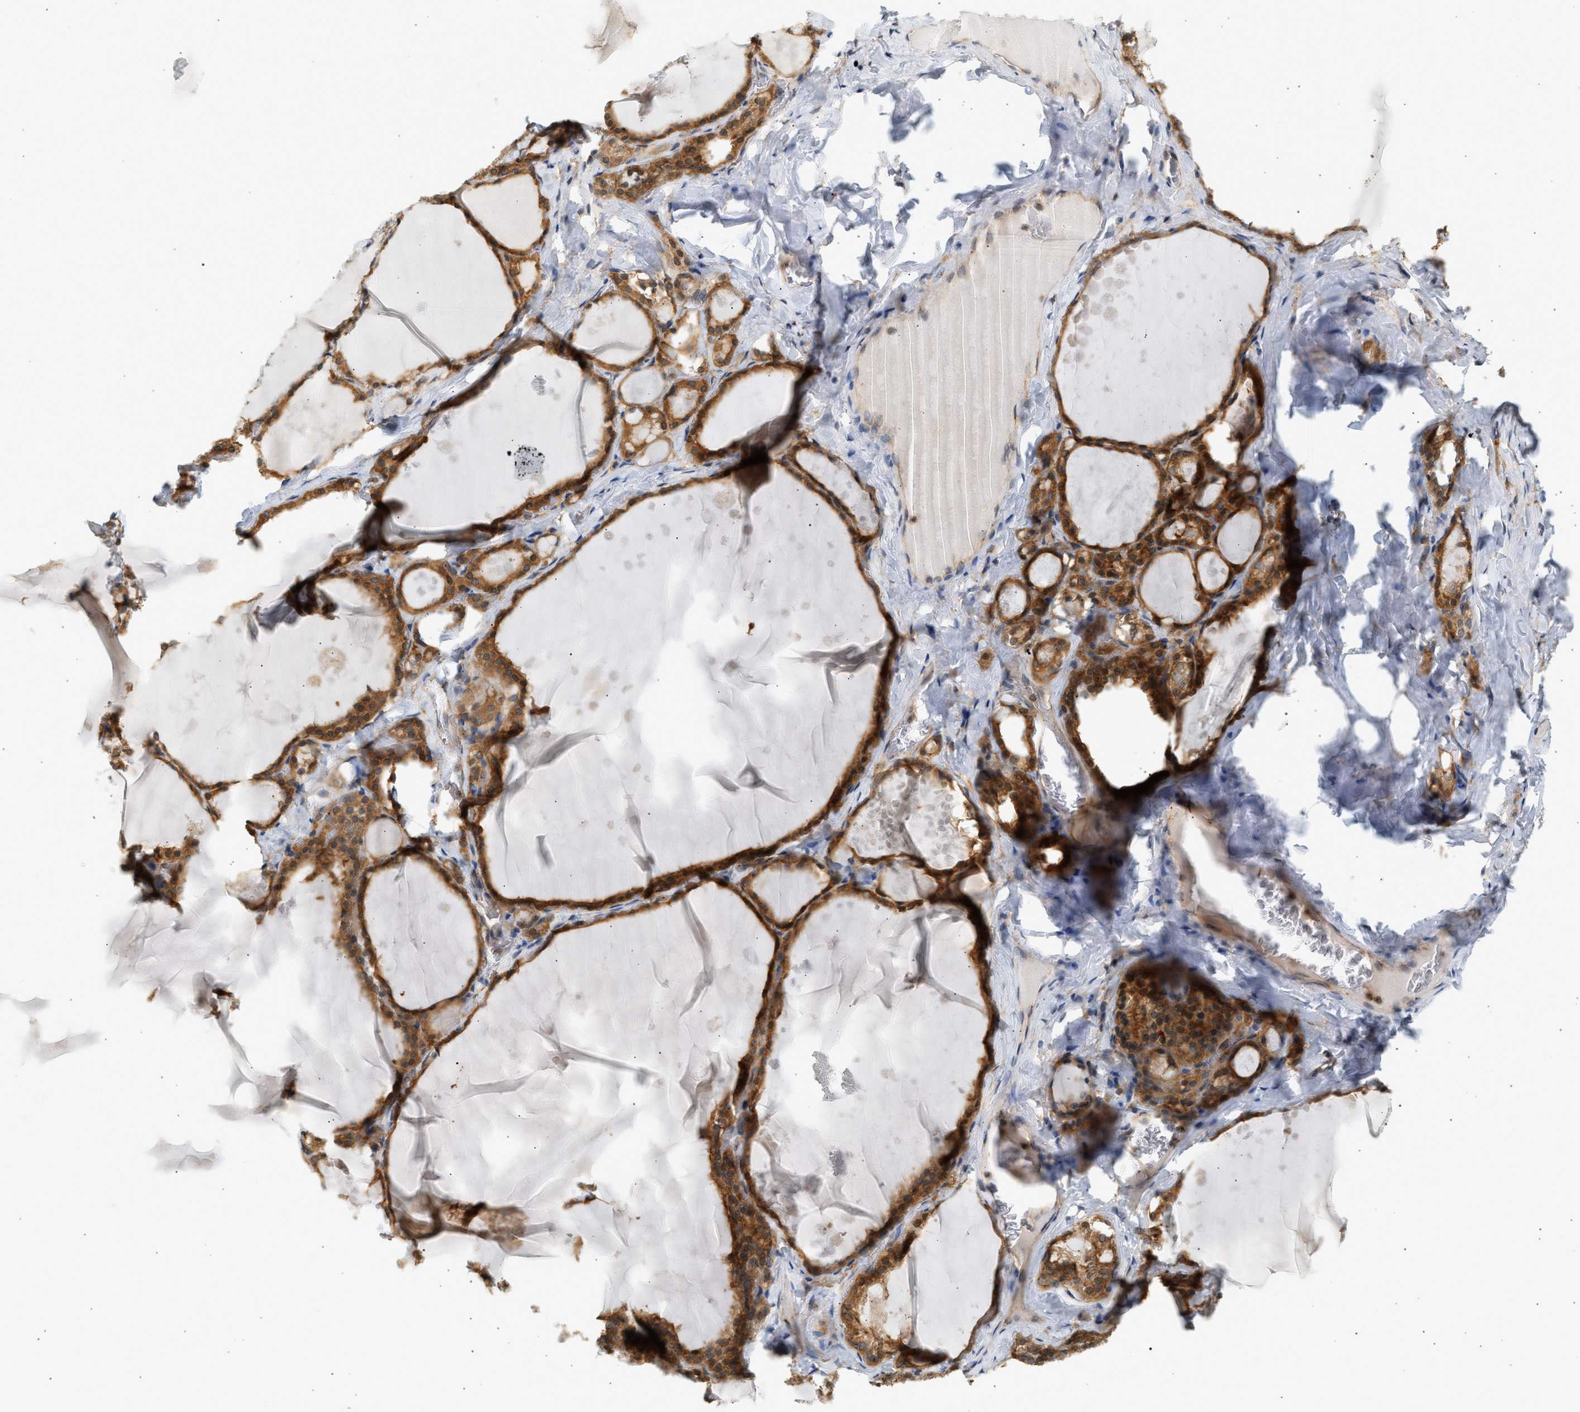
{"staining": {"intensity": "moderate", "quantity": ">75%", "location": "cytoplasmic/membranous"}, "tissue": "thyroid gland", "cell_type": "Glandular cells", "image_type": "normal", "snomed": [{"axis": "morphology", "description": "Normal tissue, NOS"}, {"axis": "topography", "description": "Thyroid gland"}], "caption": "Thyroid gland stained for a protein exhibits moderate cytoplasmic/membranous positivity in glandular cells.", "gene": "PAFAH1B1", "patient": {"sex": "male", "age": 56}}